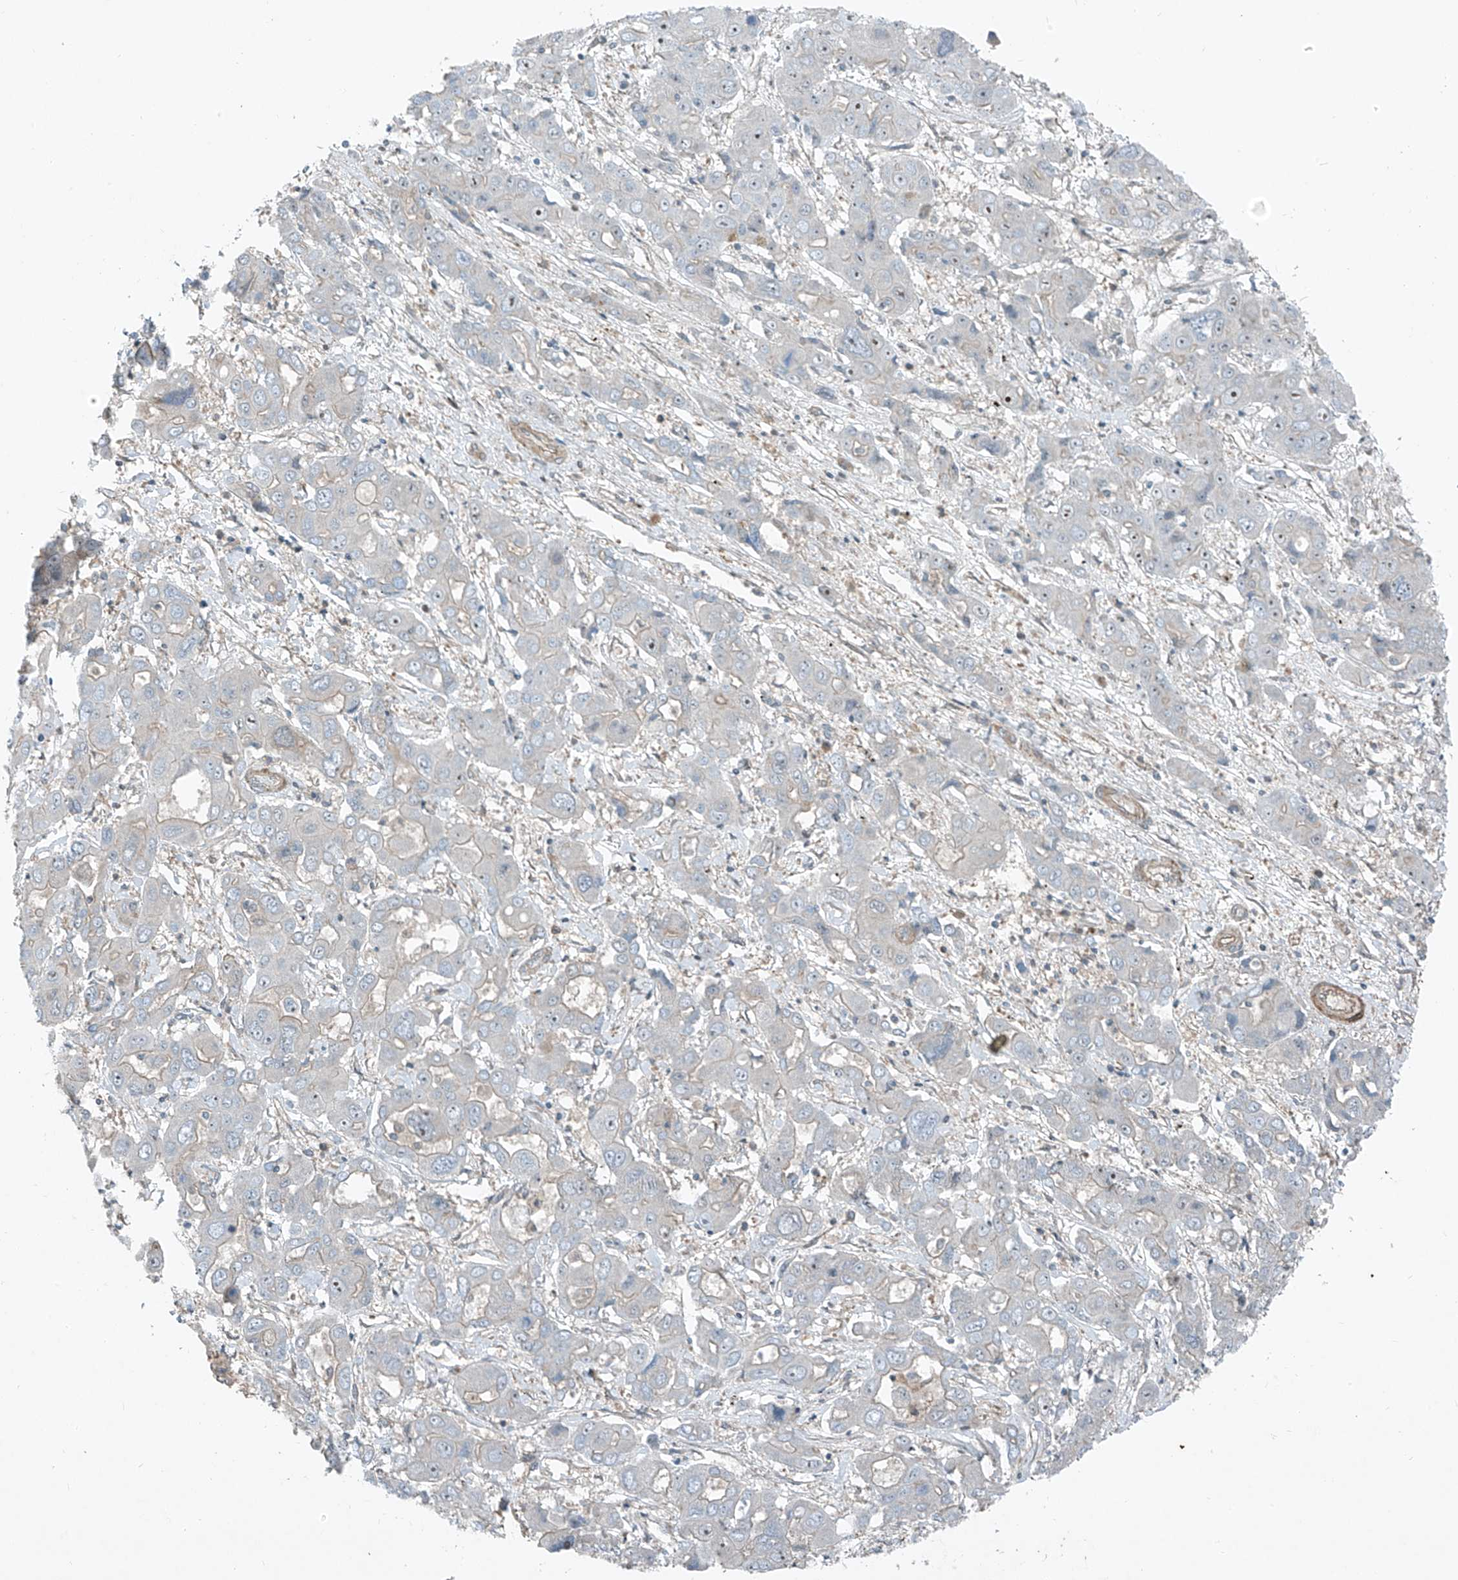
{"staining": {"intensity": "negative", "quantity": "none", "location": "none"}, "tissue": "liver cancer", "cell_type": "Tumor cells", "image_type": "cancer", "snomed": [{"axis": "morphology", "description": "Cholangiocarcinoma"}, {"axis": "topography", "description": "Liver"}], "caption": "Immunohistochemical staining of human liver cancer (cholangiocarcinoma) reveals no significant expression in tumor cells.", "gene": "PPCS", "patient": {"sex": "male", "age": 67}}